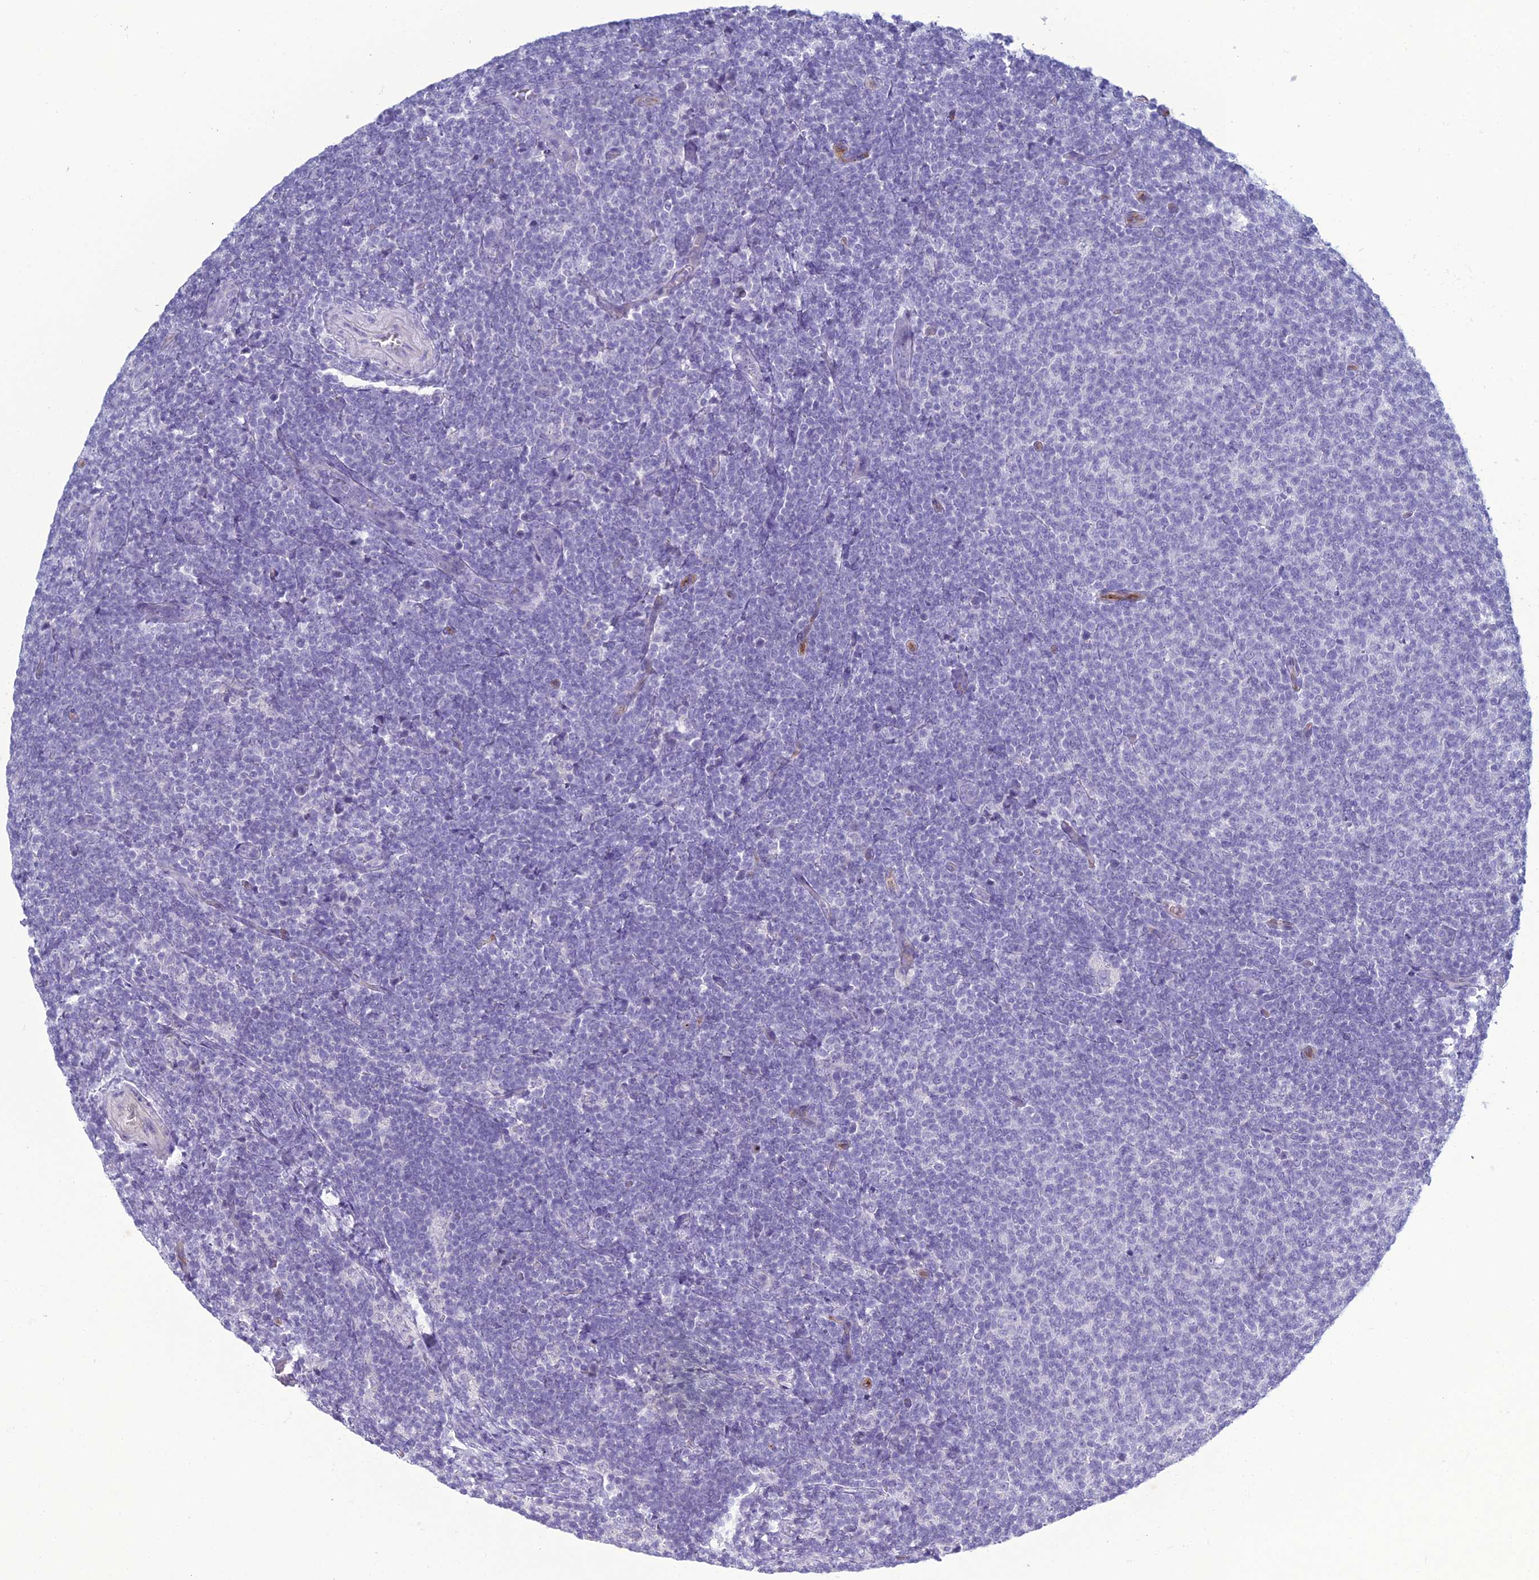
{"staining": {"intensity": "negative", "quantity": "none", "location": "none"}, "tissue": "lymphoma", "cell_type": "Tumor cells", "image_type": "cancer", "snomed": [{"axis": "morphology", "description": "Malignant lymphoma, non-Hodgkin's type, Low grade"}, {"axis": "topography", "description": "Lymph node"}], "caption": "Immunohistochemistry (IHC) photomicrograph of human malignant lymphoma, non-Hodgkin's type (low-grade) stained for a protein (brown), which demonstrates no positivity in tumor cells.", "gene": "ACE", "patient": {"sex": "male", "age": 66}}